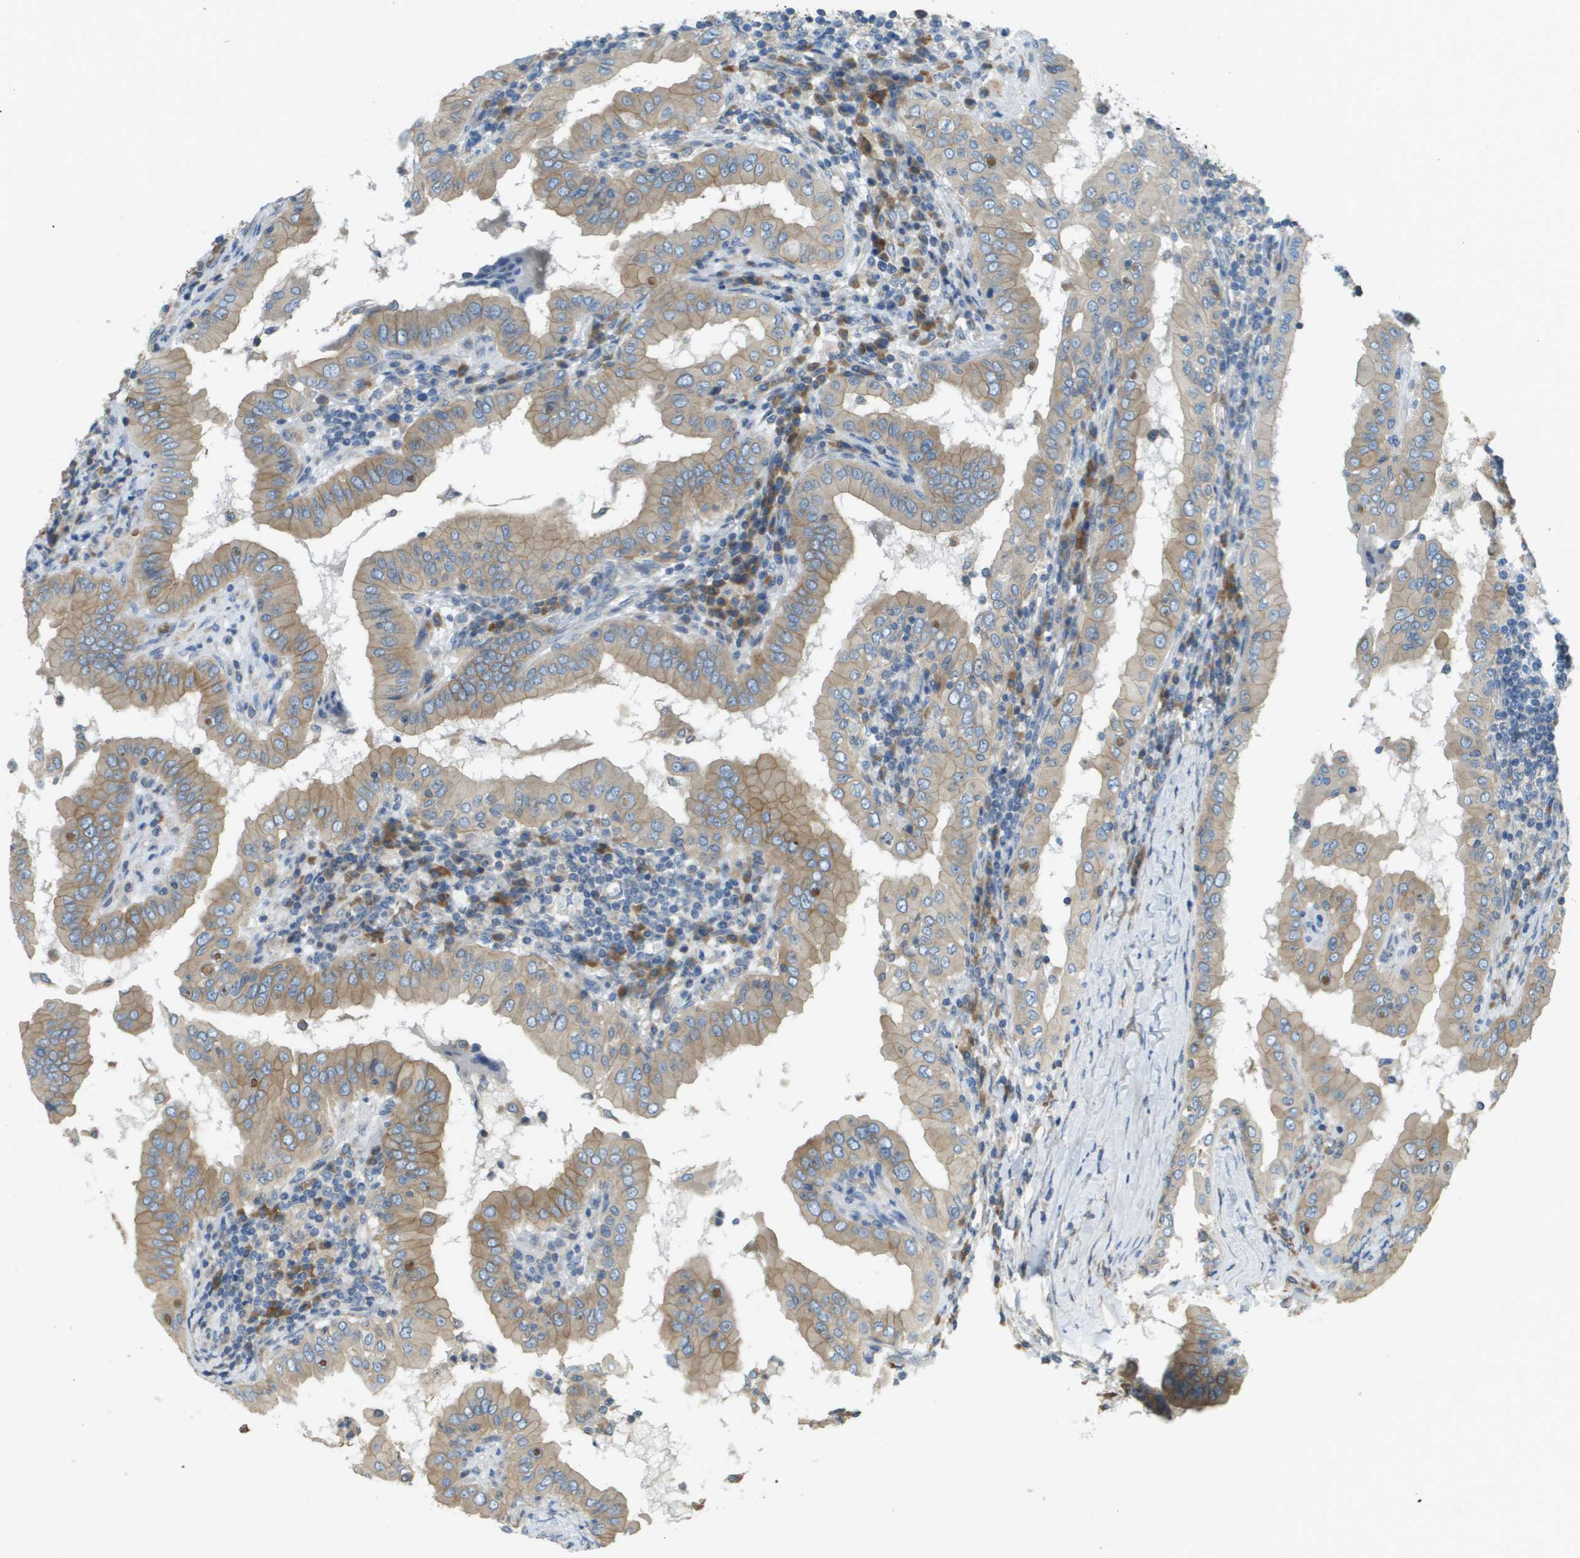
{"staining": {"intensity": "weak", "quantity": ">75%", "location": "cytoplasmic/membranous"}, "tissue": "thyroid cancer", "cell_type": "Tumor cells", "image_type": "cancer", "snomed": [{"axis": "morphology", "description": "Papillary adenocarcinoma, NOS"}, {"axis": "topography", "description": "Thyroid gland"}], "caption": "Brown immunohistochemical staining in thyroid cancer (papillary adenocarcinoma) reveals weak cytoplasmic/membranous positivity in approximately >75% of tumor cells.", "gene": "DNAJB11", "patient": {"sex": "male", "age": 33}}